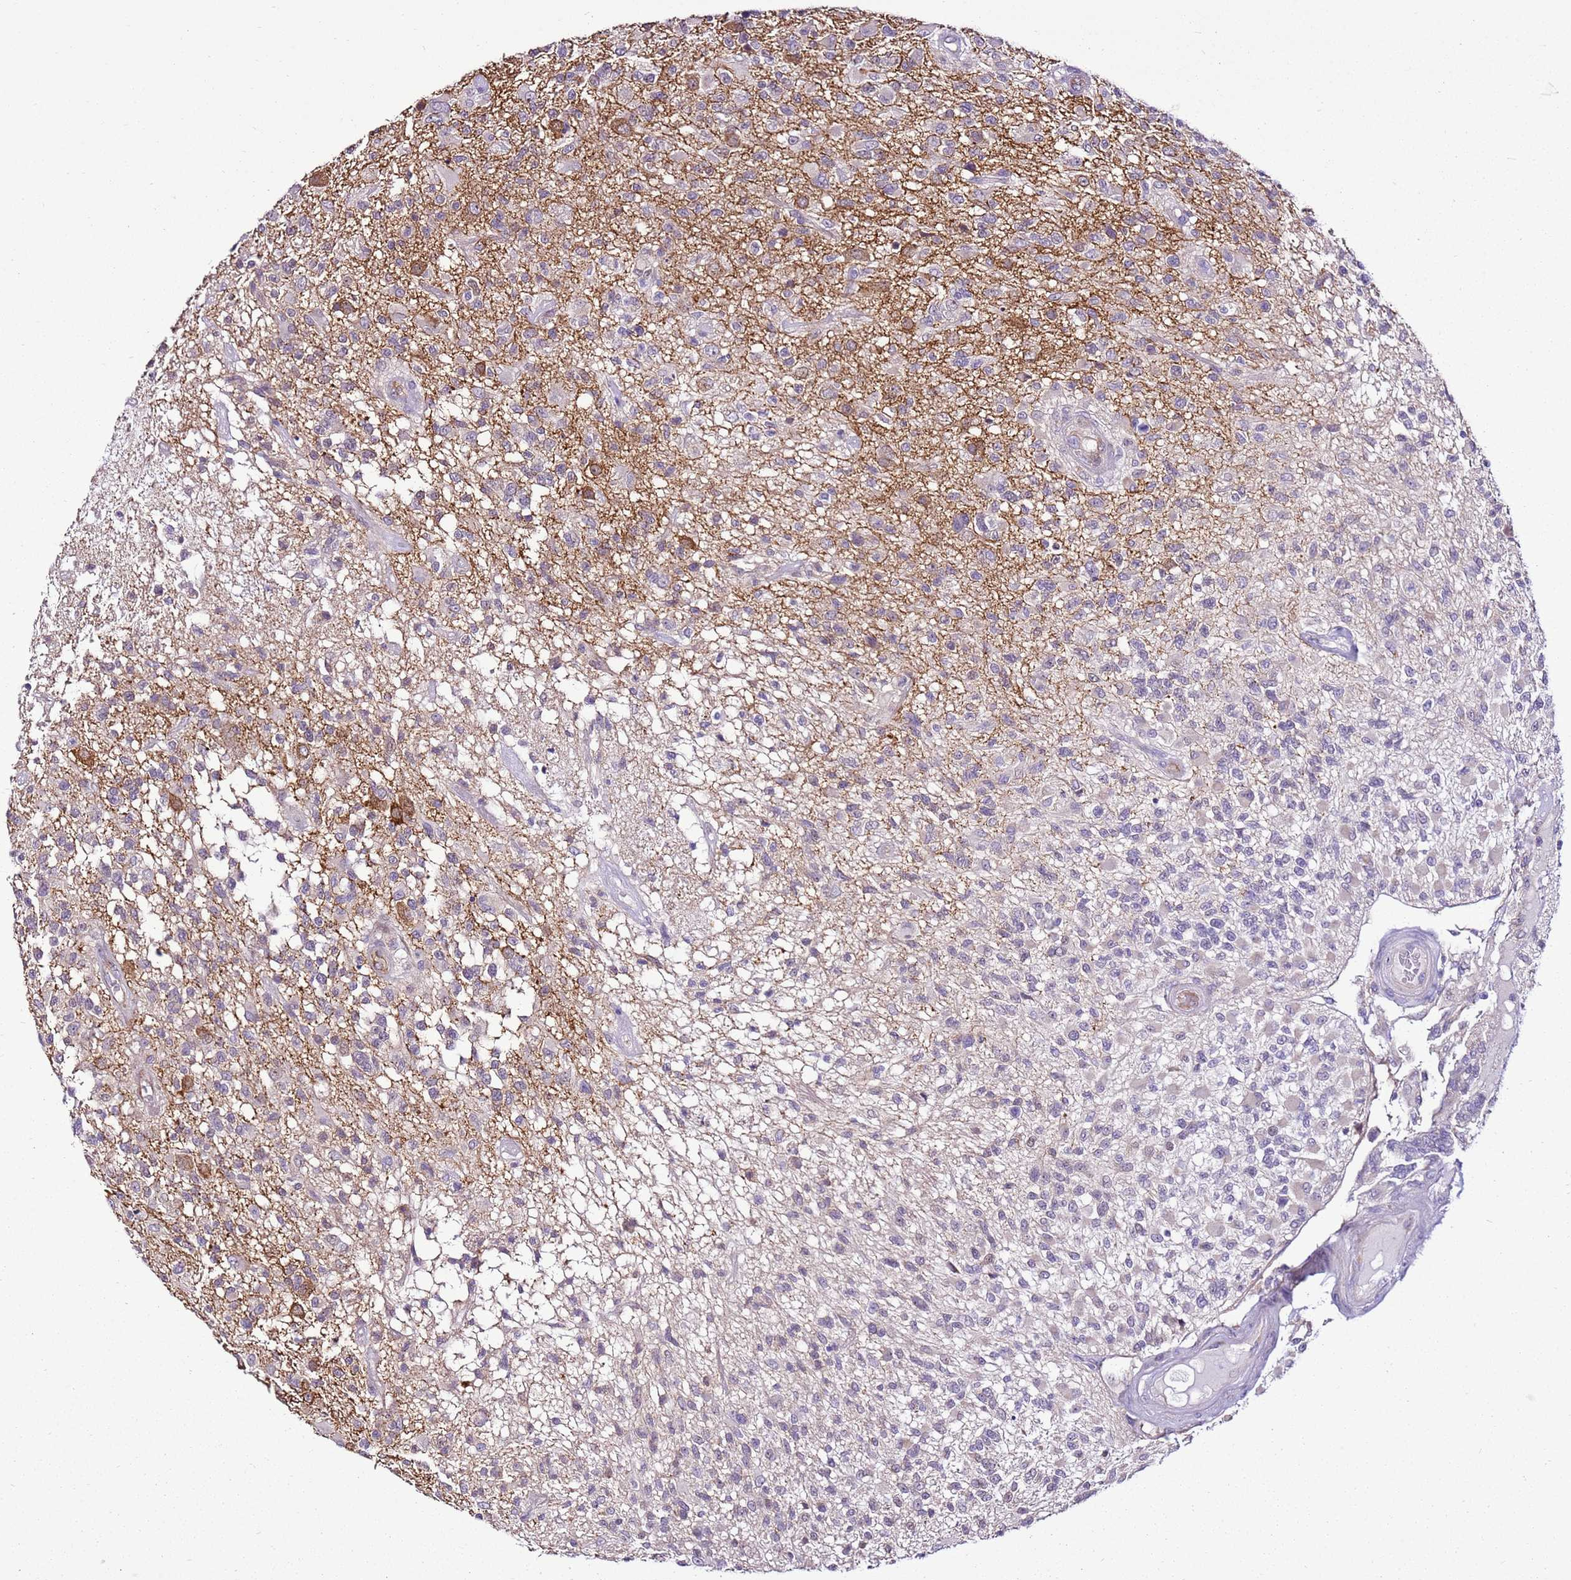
{"staining": {"intensity": "negative", "quantity": "none", "location": "none"}, "tissue": "glioma", "cell_type": "Tumor cells", "image_type": "cancer", "snomed": [{"axis": "morphology", "description": "Glioma, malignant, High grade"}, {"axis": "morphology", "description": "Glioblastoma, NOS"}, {"axis": "topography", "description": "Brain"}], "caption": "Glioma stained for a protein using IHC displays no expression tumor cells.", "gene": "SLC38A5", "patient": {"sex": "male", "age": 60}}